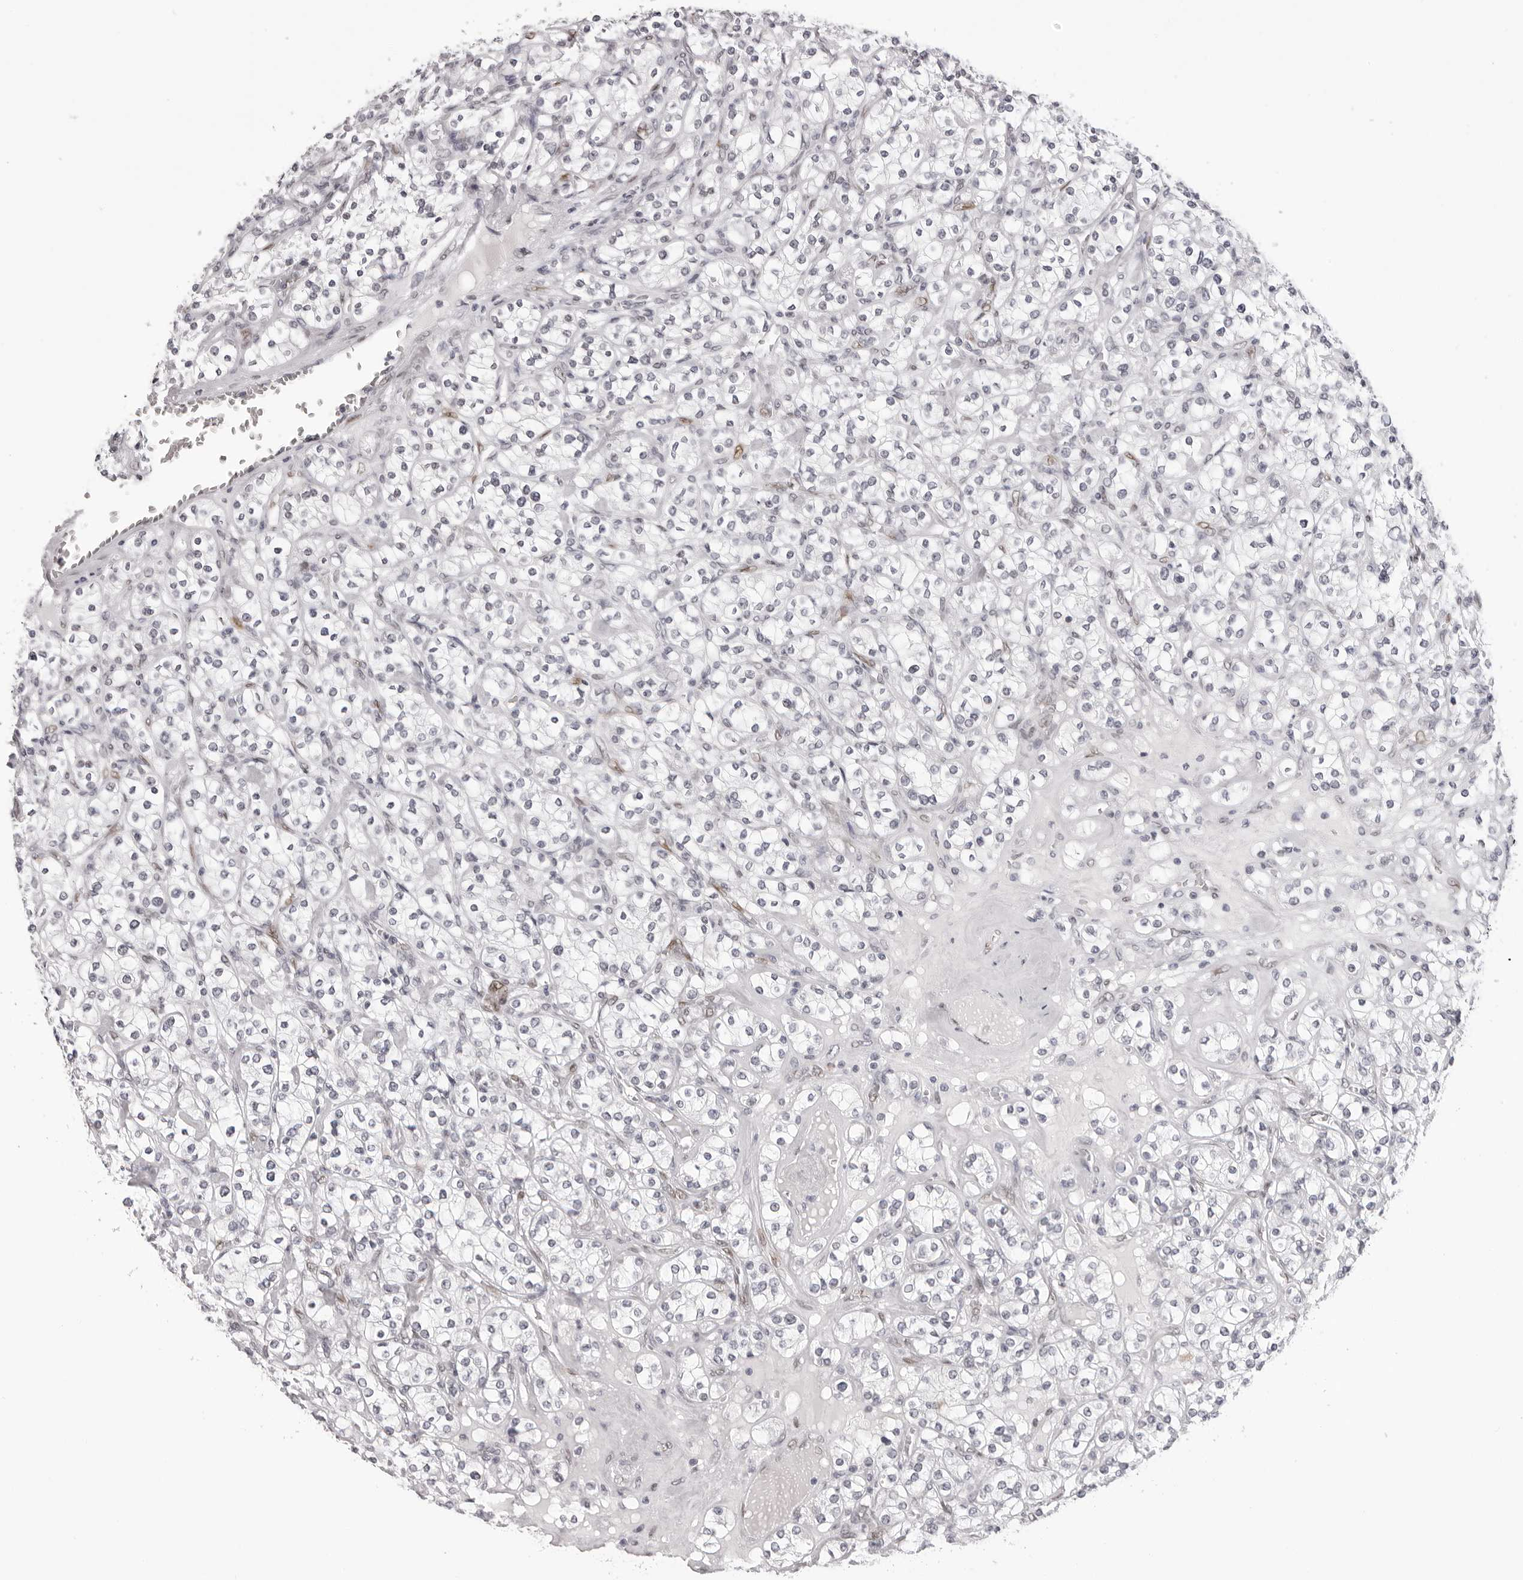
{"staining": {"intensity": "negative", "quantity": "none", "location": "none"}, "tissue": "renal cancer", "cell_type": "Tumor cells", "image_type": "cancer", "snomed": [{"axis": "morphology", "description": "Adenocarcinoma, NOS"}, {"axis": "topography", "description": "Kidney"}], "caption": "Adenocarcinoma (renal) was stained to show a protein in brown. There is no significant expression in tumor cells.", "gene": "MAFK", "patient": {"sex": "male", "age": 77}}